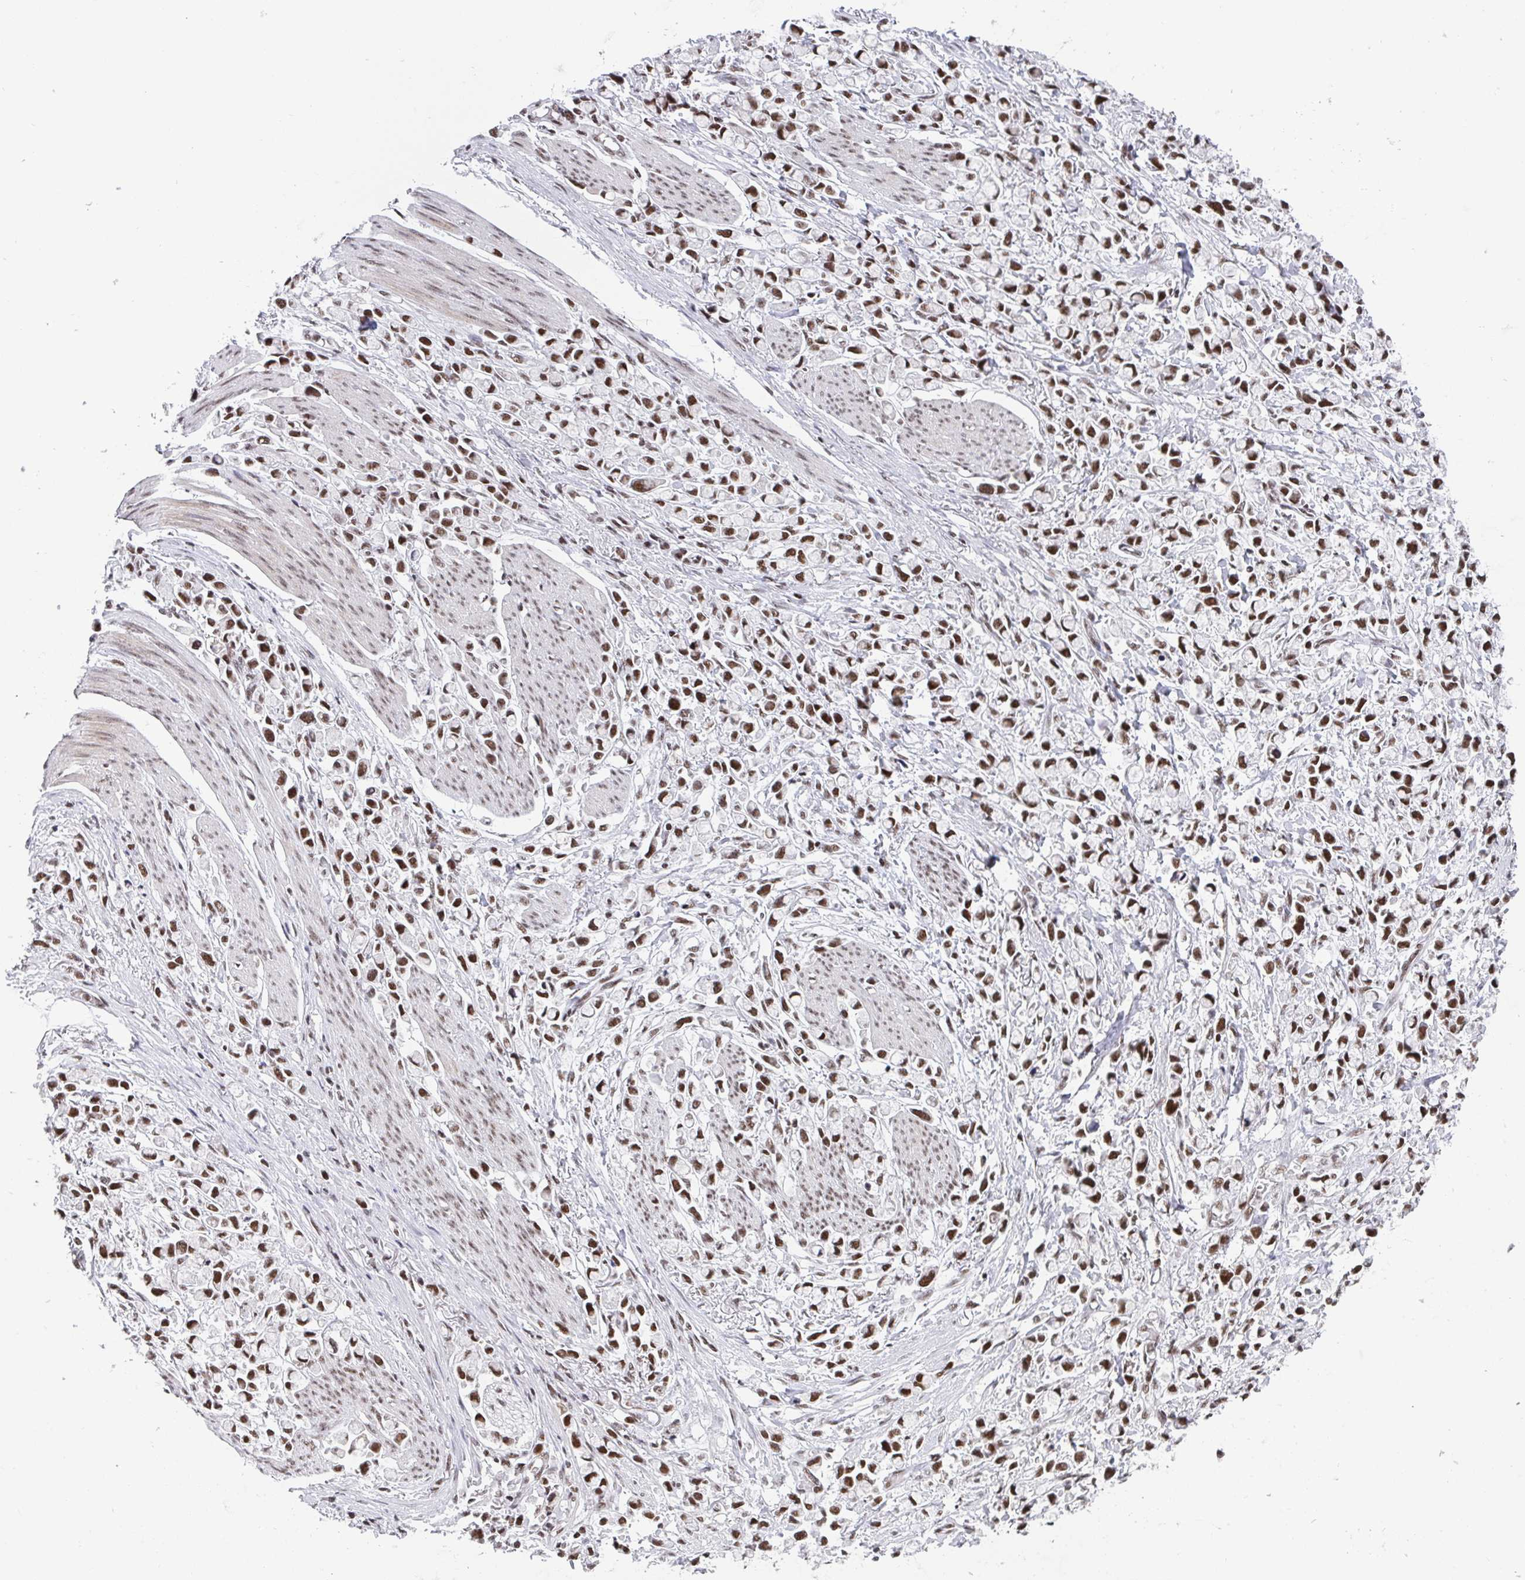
{"staining": {"intensity": "moderate", "quantity": ">75%", "location": "nuclear"}, "tissue": "stomach cancer", "cell_type": "Tumor cells", "image_type": "cancer", "snomed": [{"axis": "morphology", "description": "Adenocarcinoma, NOS"}, {"axis": "topography", "description": "Stomach"}], "caption": "Stomach adenocarcinoma stained with a brown dye demonstrates moderate nuclear positive expression in approximately >75% of tumor cells.", "gene": "CTCF", "patient": {"sex": "female", "age": 81}}